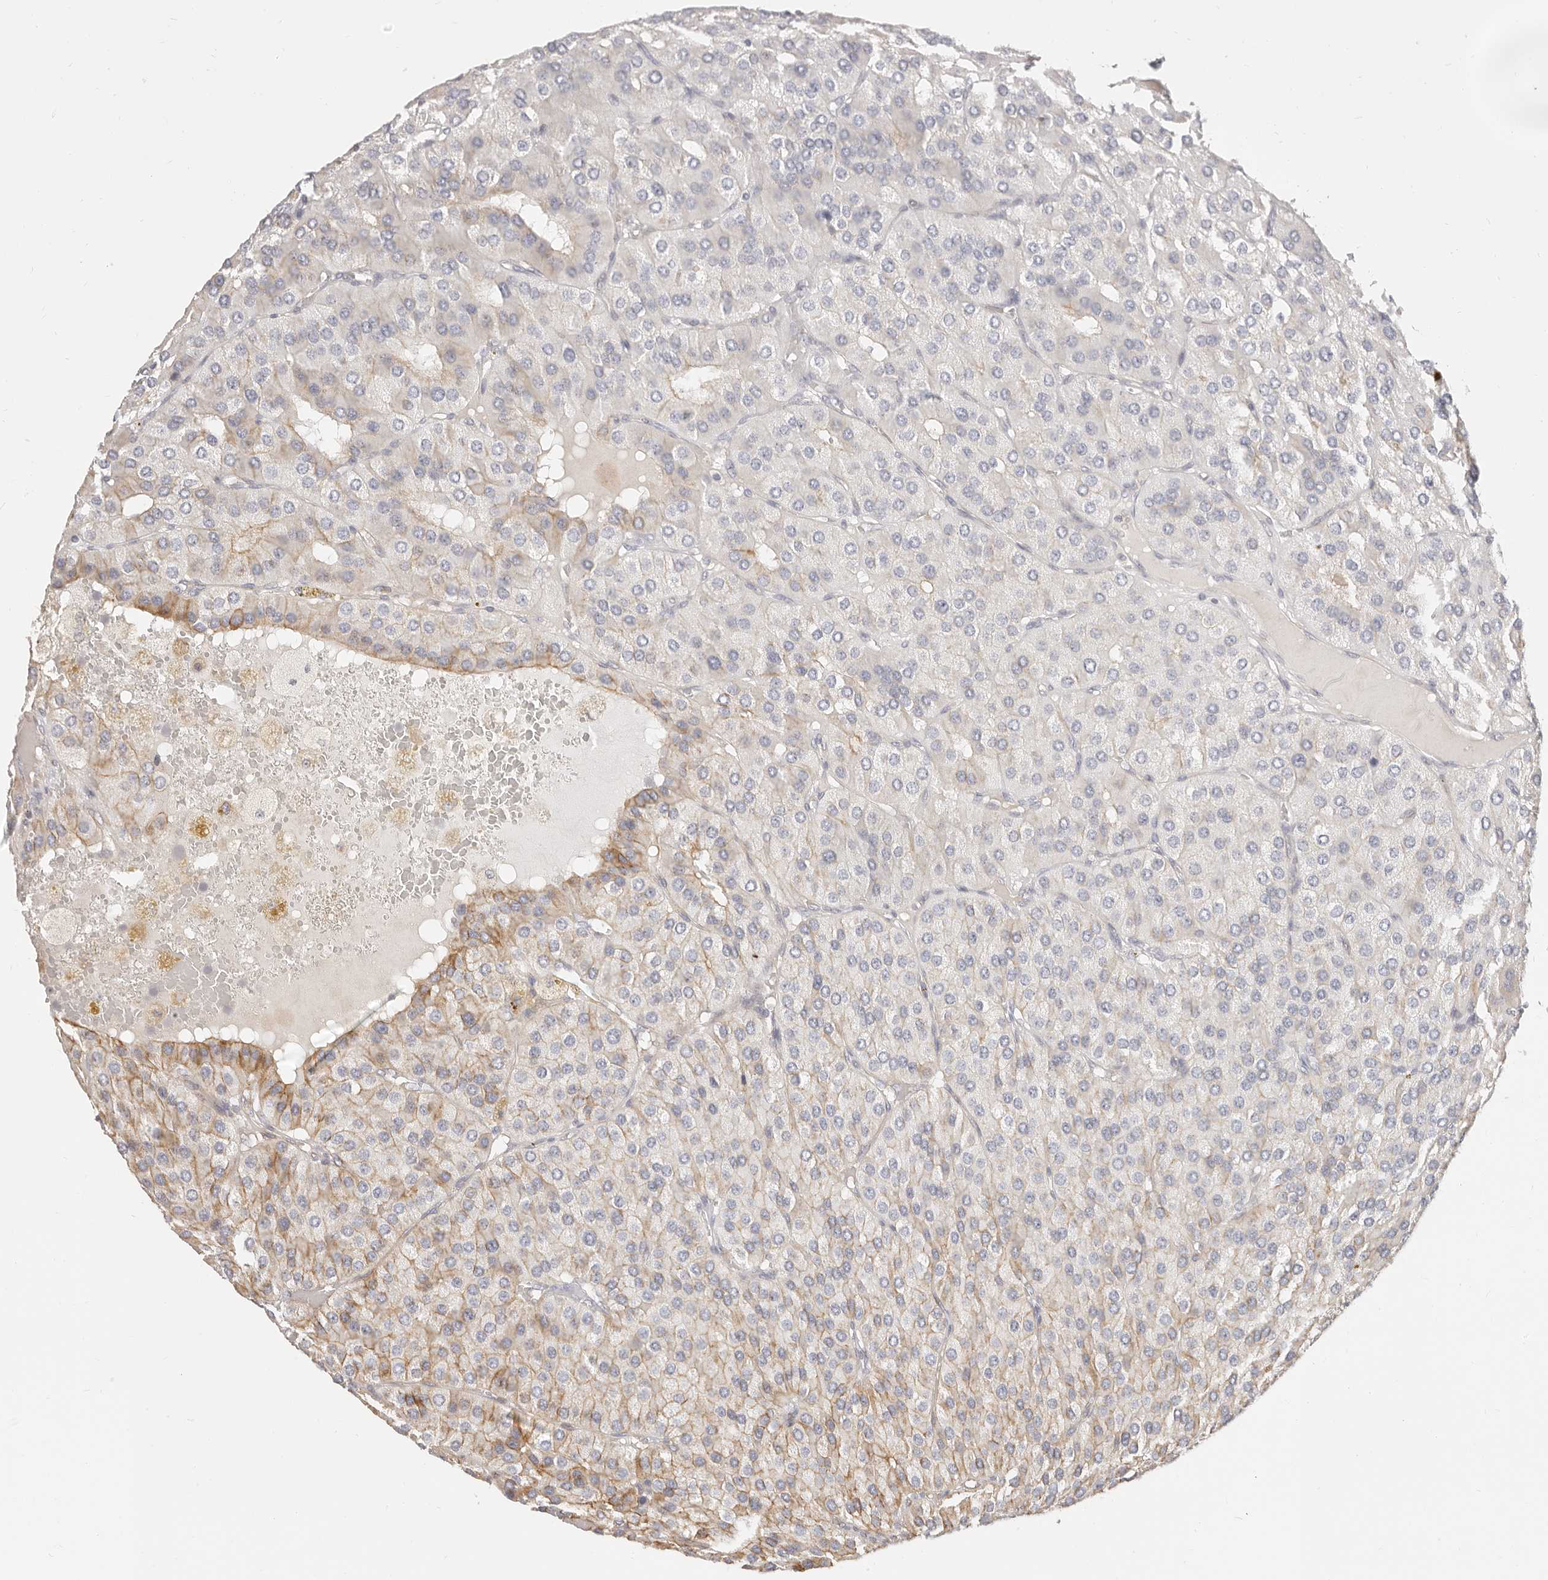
{"staining": {"intensity": "moderate", "quantity": "<25%", "location": "cytoplasmic/membranous"}, "tissue": "parathyroid gland", "cell_type": "Glandular cells", "image_type": "normal", "snomed": [{"axis": "morphology", "description": "Normal tissue, NOS"}, {"axis": "morphology", "description": "Adenoma, NOS"}, {"axis": "topography", "description": "Parathyroid gland"}], "caption": "High-power microscopy captured an immunohistochemistry histopathology image of unremarkable parathyroid gland, revealing moderate cytoplasmic/membranous expression in approximately <25% of glandular cells.", "gene": "DTNBP1", "patient": {"sex": "female", "age": 86}}